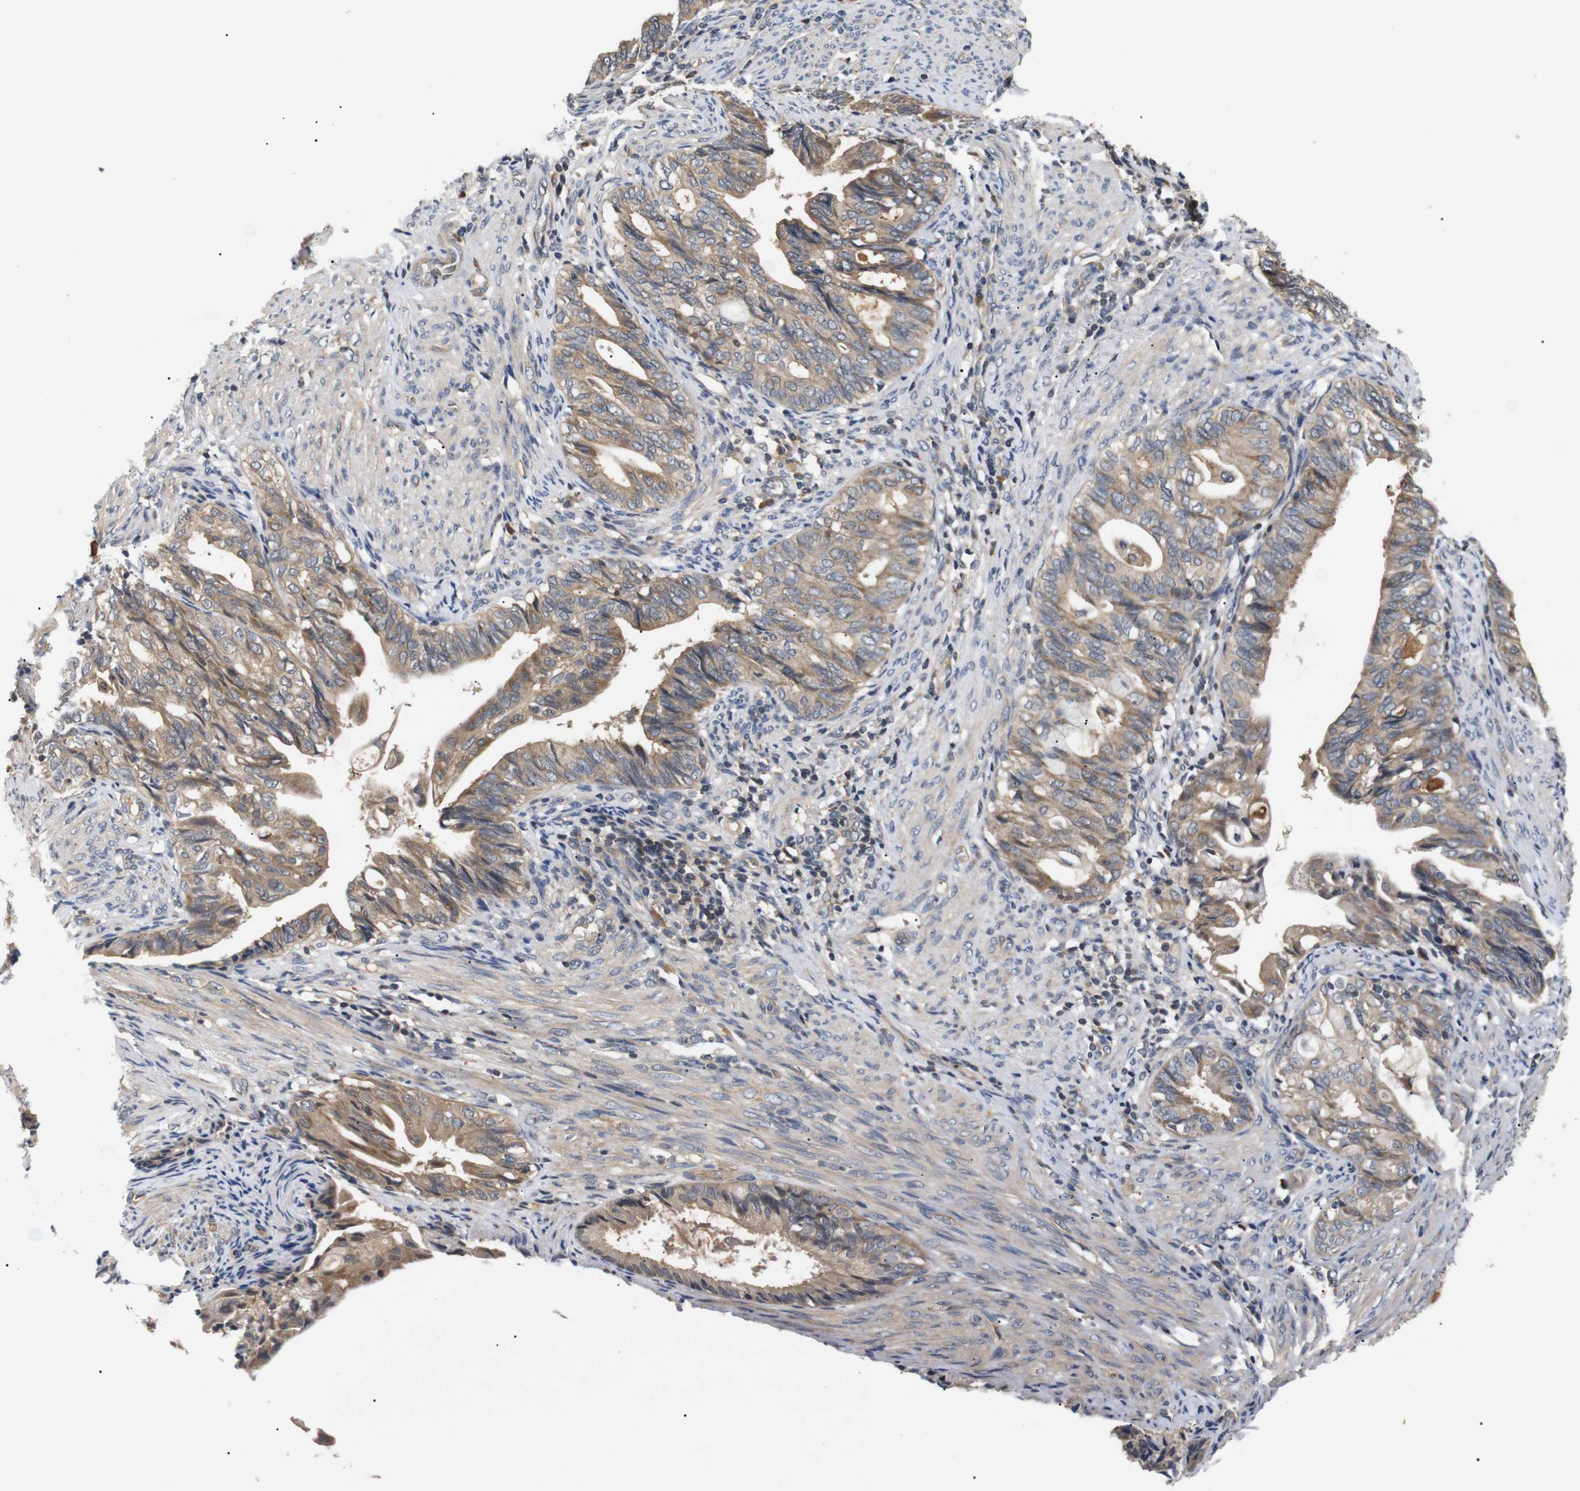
{"staining": {"intensity": "moderate", "quantity": ">75%", "location": "cytoplasmic/membranous"}, "tissue": "endometrial cancer", "cell_type": "Tumor cells", "image_type": "cancer", "snomed": [{"axis": "morphology", "description": "Adenocarcinoma, NOS"}, {"axis": "topography", "description": "Endometrium"}], "caption": "The micrograph shows immunohistochemical staining of endometrial cancer. There is moderate cytoplasmic/membranous positivity is identified in approximately >75% of tumor cells.", "gene": "RIPK1", "patient": {"sex": "female", "age": 86}}